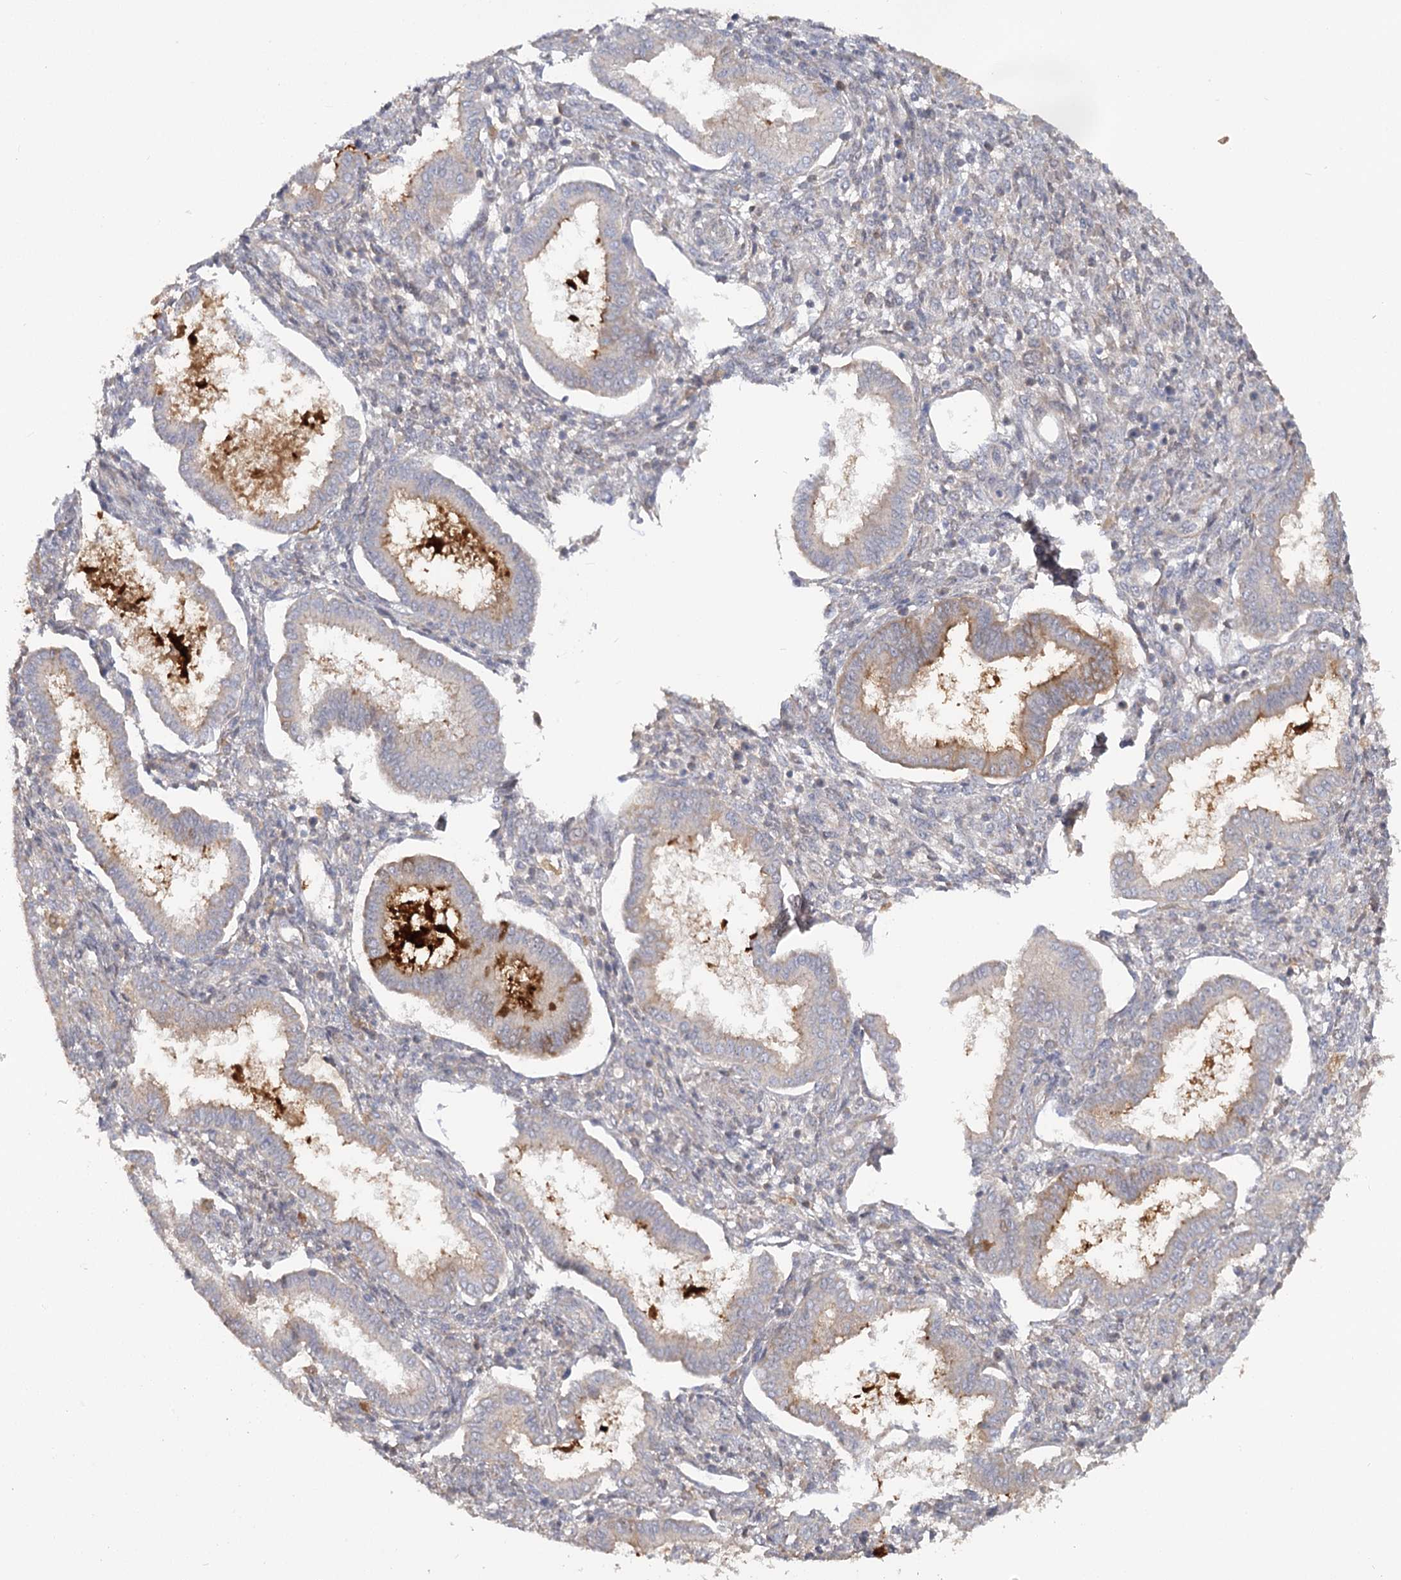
{"staining": {"intensity": "negative", "quantity": "none", "location": "none"}, "tissue": "endometrium", "cell_type": "Cells in endometrial stroma", "image_type": "normal", "snomed": [{"axis": "morphology", "description": "Normal tissue, NOS"}, {"axis": "topography", "description": "Endometrium"}], "caption": "The IHC micrograph has no significant expression in cells in endometrial stroma of endometrium. Brightfield microscopy of immunohistochemistry stained with DAB (brown) and hematoxylin (blue), captured at high magnification.", "gene": "ANGPTL5", "patient": {"sex": "female", "age": 24}}